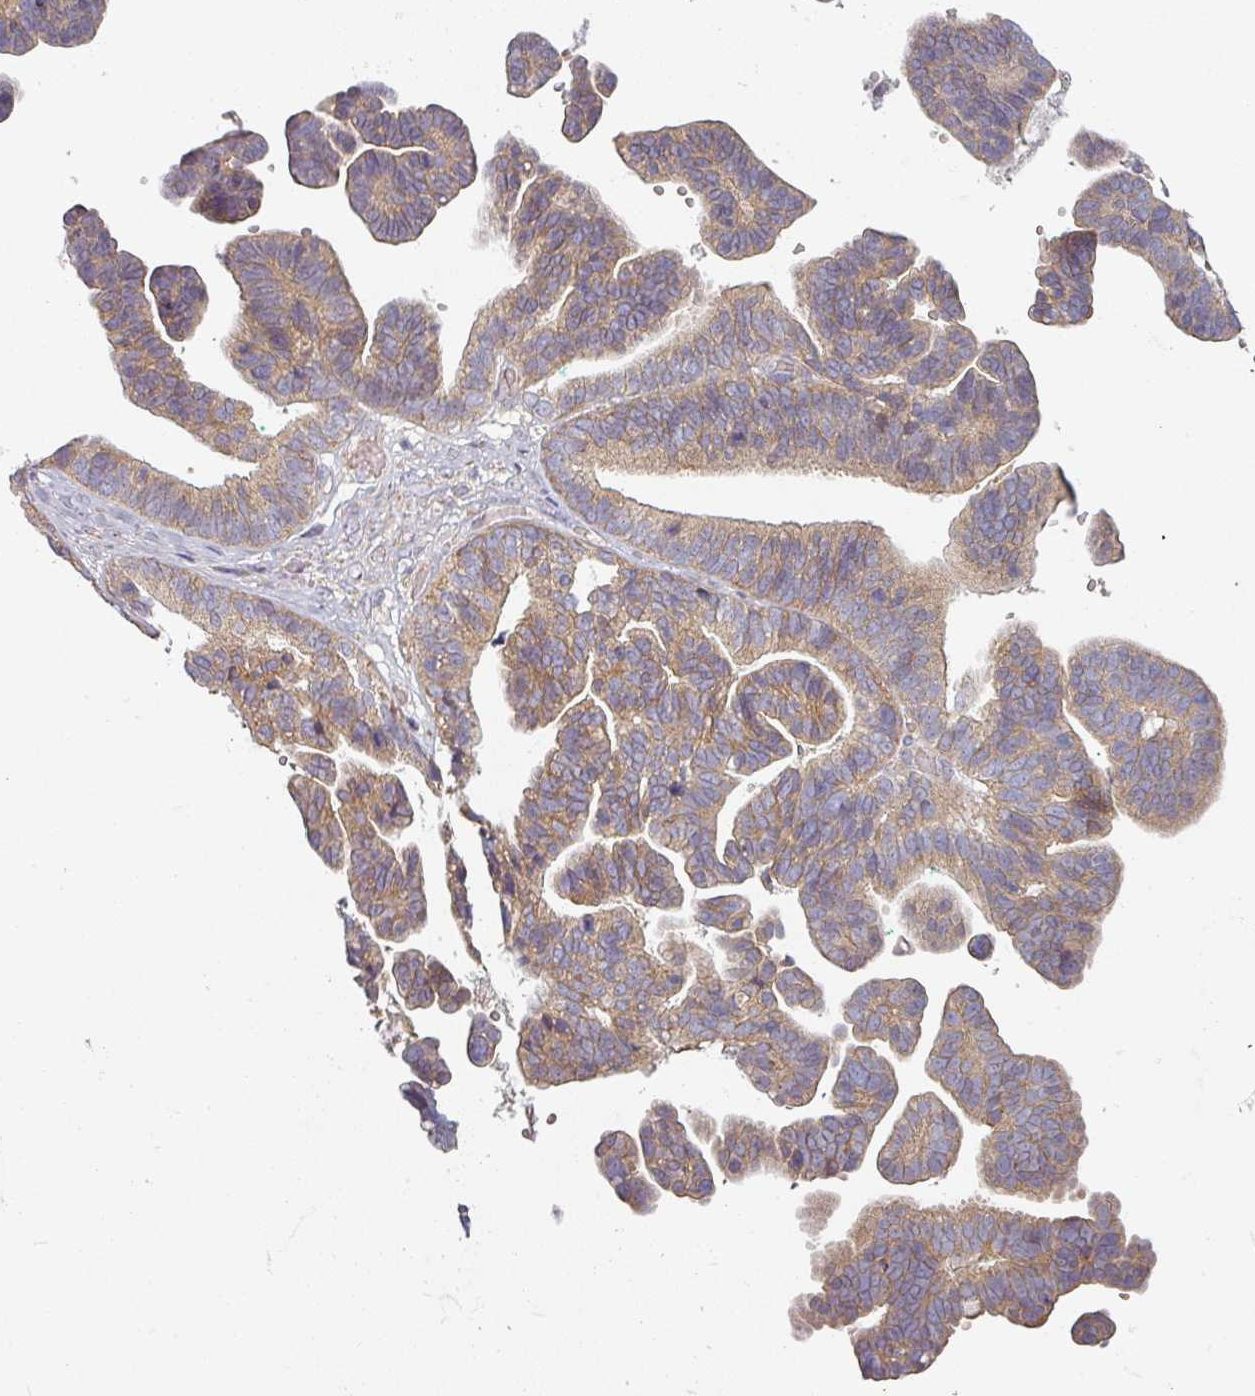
{"staining": {"intensity": "weak", "quantity": ">75%", "location": "cytoplasmic/membranous"}, "tissue": "ovarian cancer", "cell_type": "Tumor cells", "image_type": "cancer", "snomed": [{"axis": "morphology", "description": "Cystadenocarcinoma, serous, NOS"}, {"axis": "topography", "description": "Ovary"}], "caption": "DAB immunohistochemical staining of ovarian cancer displays weak cytoplasmic/membranous protein positivity in about >75% of tumor cells.", "gene": "PLEKHJ1", "patient": {"sex": "female", "age": 56}}